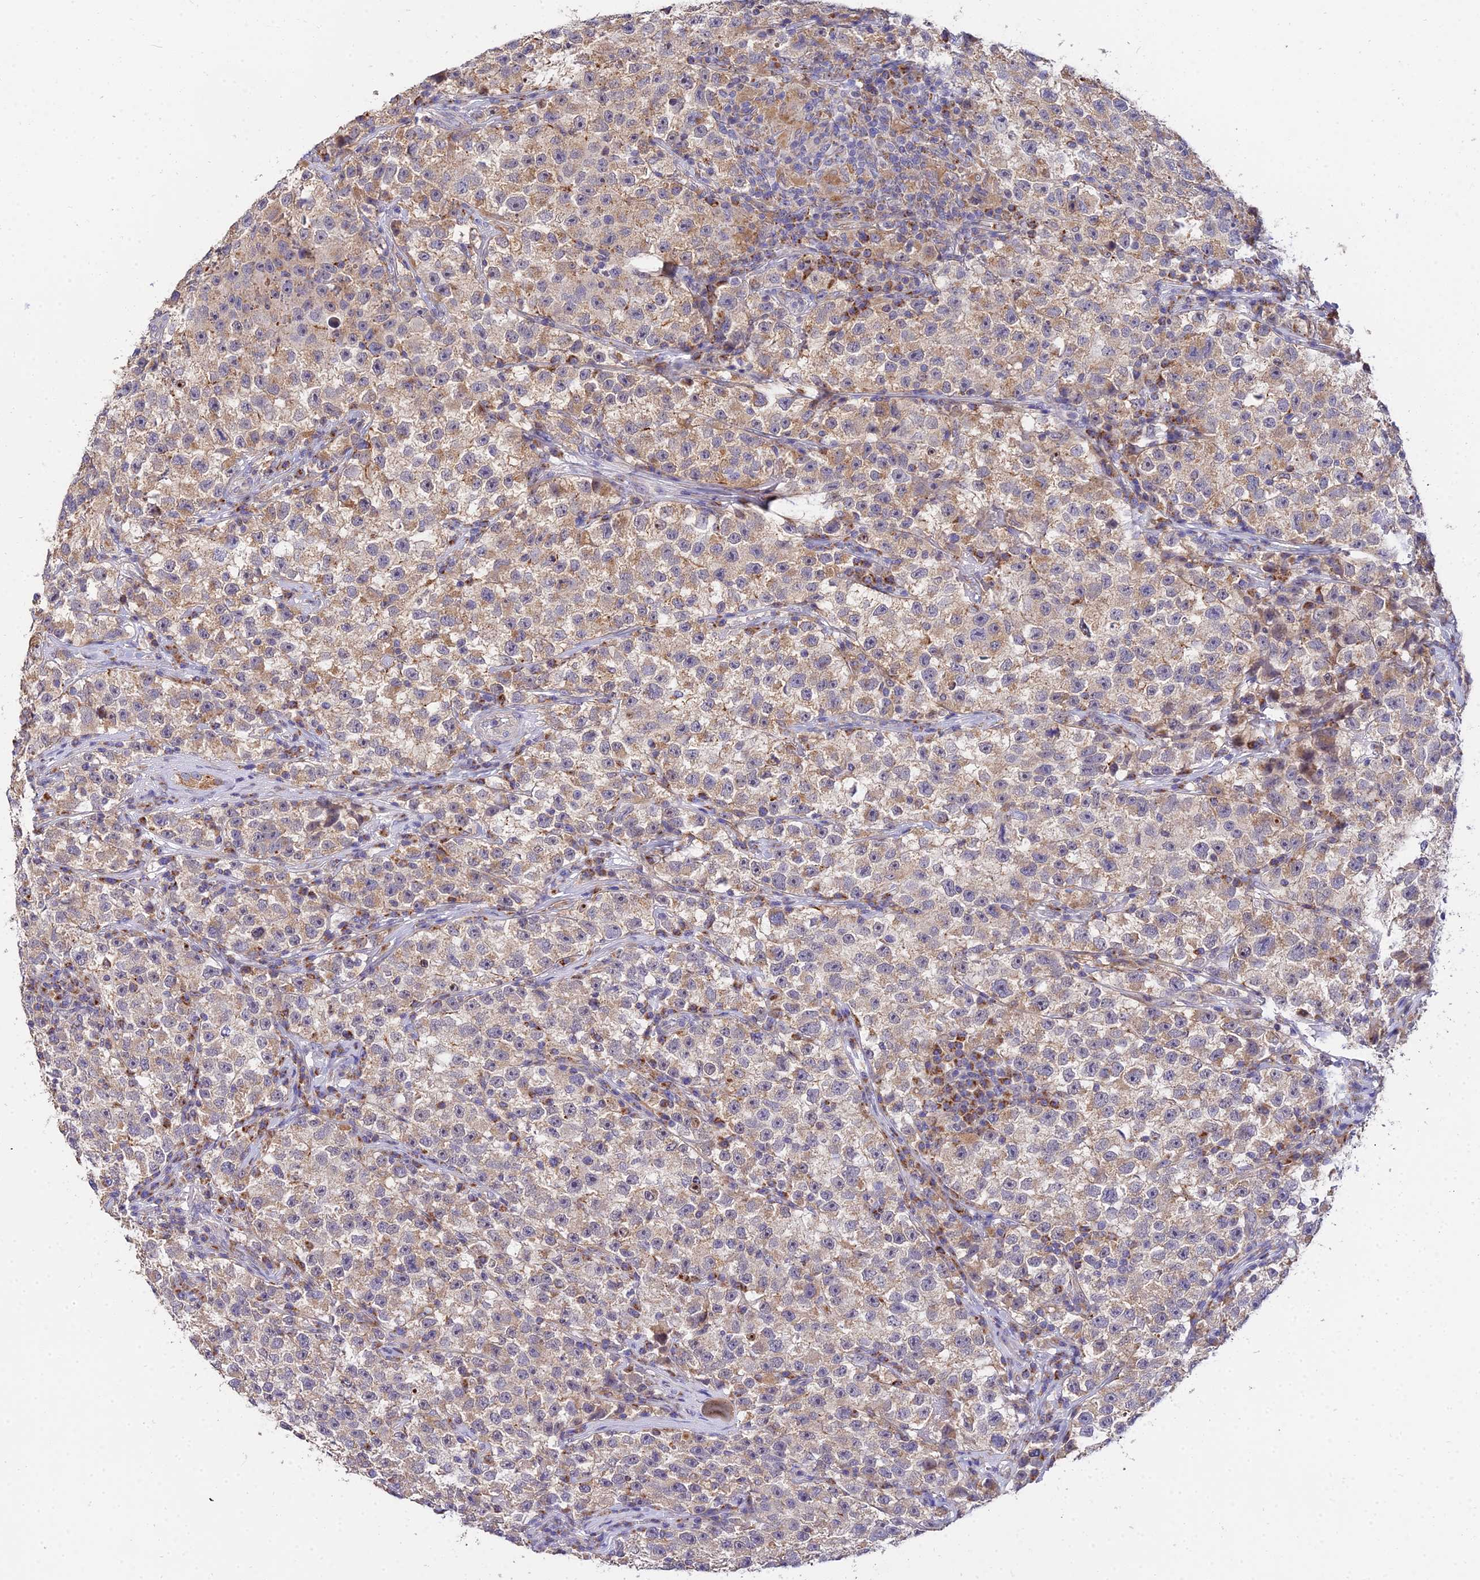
{"staining": {"intensity": "moderate", "quantity": ">75%", "location": "cytoplasmic/membranous"}, "tissue": "testis cancer", "cell_type": "Tumor cells", "image_type": "cancer", "snomed": [{"axis": "morphology", "description": "Seminoma, NOS"}, {"axis": "topography", "description": "Testis"}], "caption": "Testis cancer was stained to show a protein in brown. There is medium levels of moderate cytoplasmic/membranous positivity in approximately >75% of tumor cells.", "gene": "ARL8B", "patient": {"sex": "male", "age": 22}}